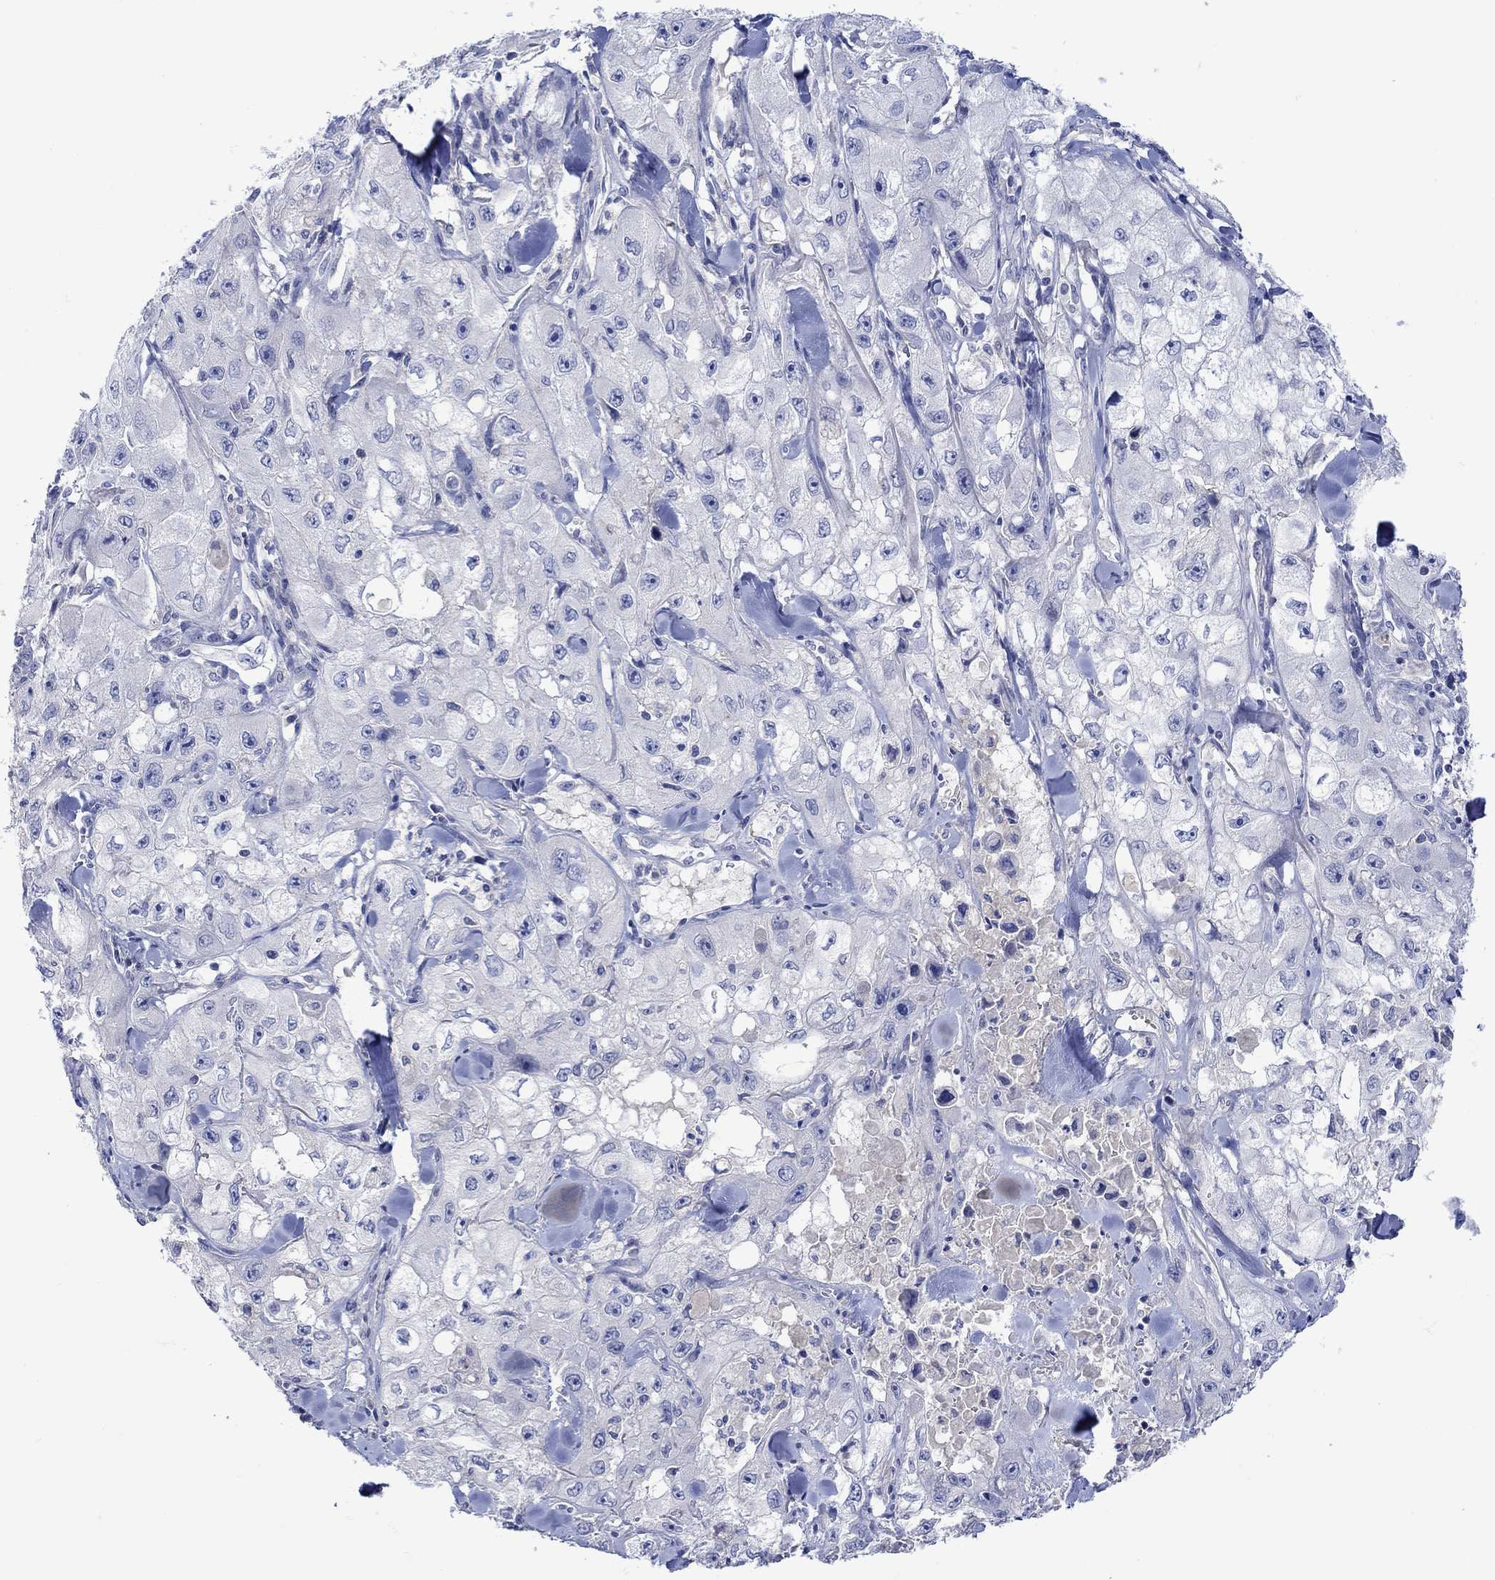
{"staining": {"intensity": "negative", "quantity": "none", "location": "none"}, "tissue": "skin cancer", "cell_type": "Tumor cells", "image_type": "cancer", "snomed": [{"axis": "morphology", "description": "Squamous cell carcinoma, NOS"}, {"axis": "topography", "description": "Skin"}, {"axis": "topography", "description": "Subcutis"}], "caption": "Skin cancer stained for a protein using IHC demonstrates no positivity tumor cells.", "gene": "MSI1", "patient": {"sex": "male", "age": 73}}